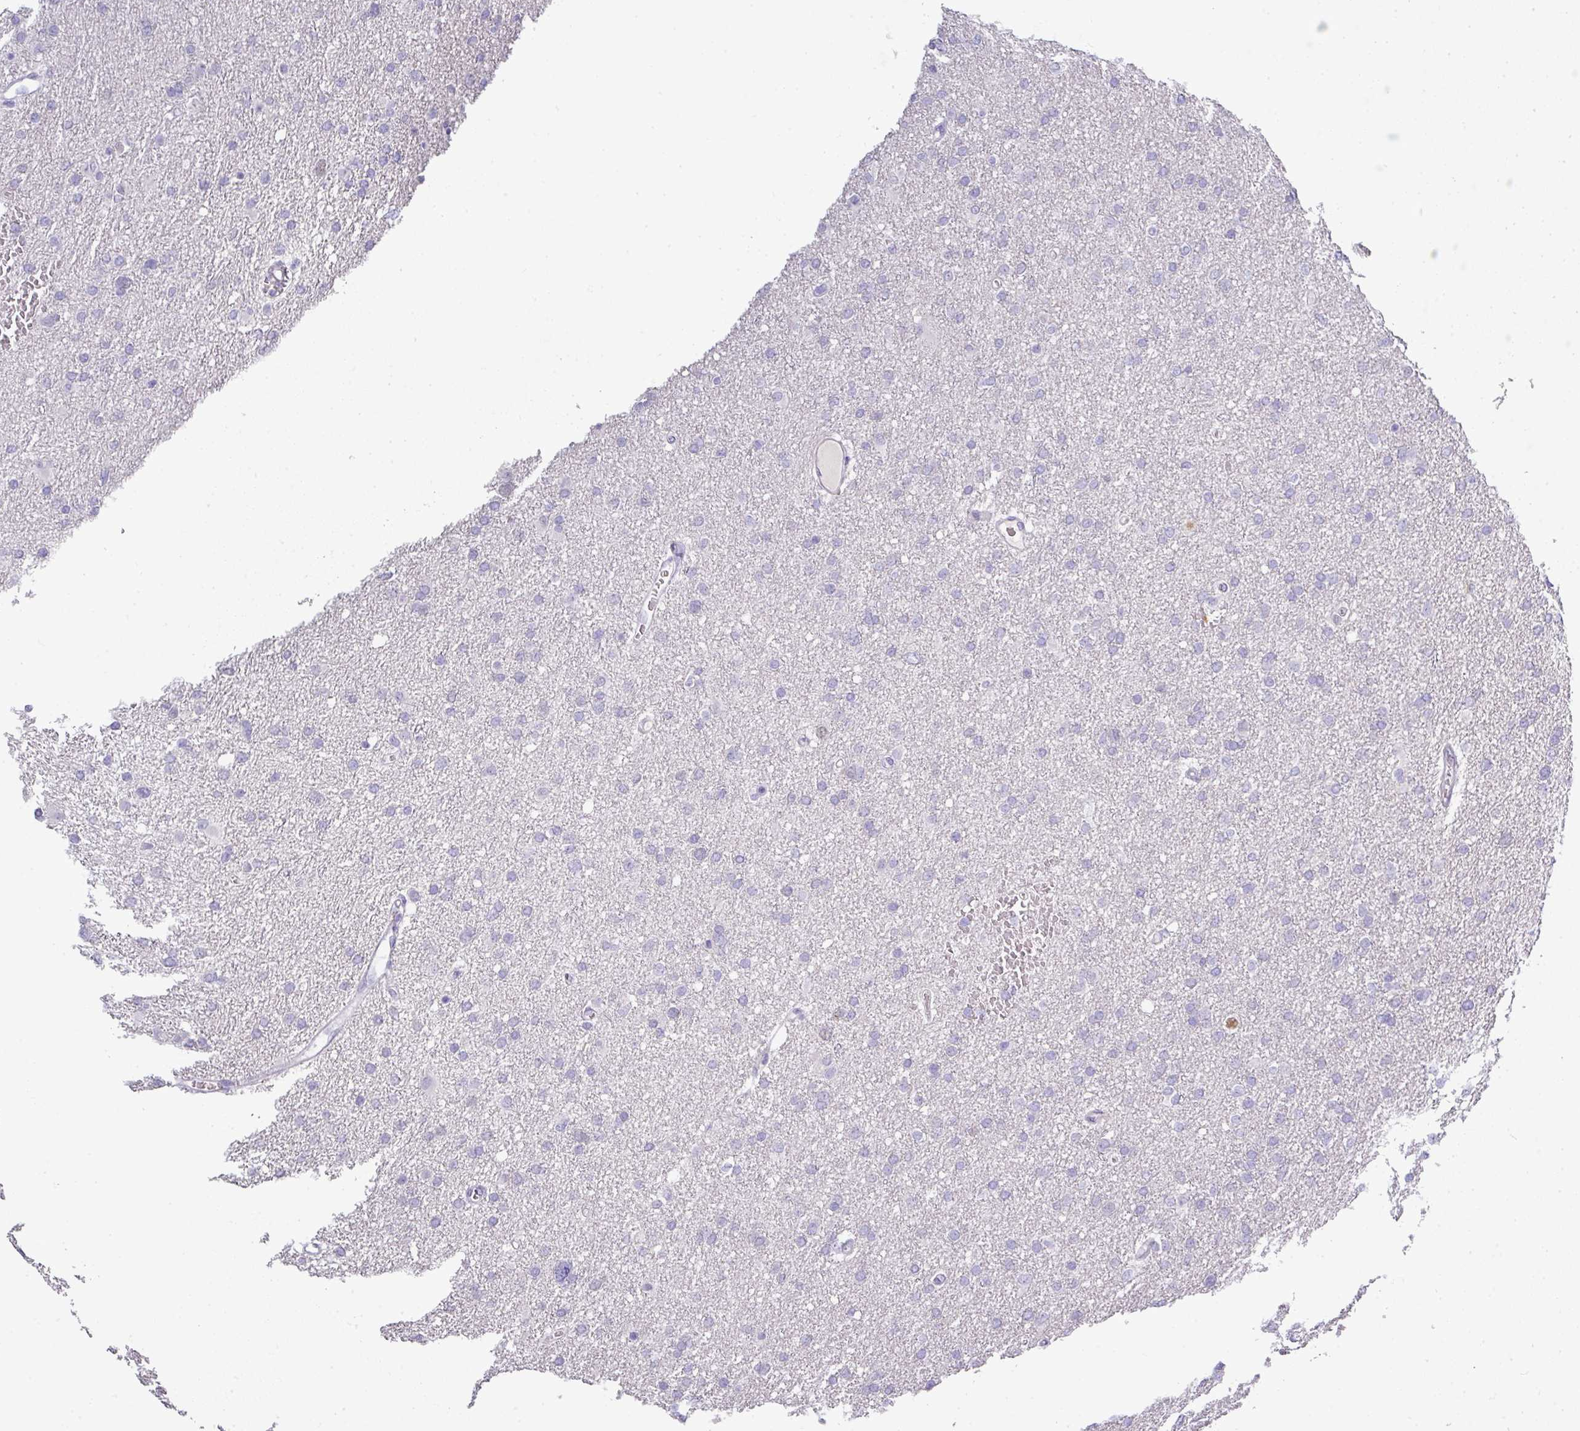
{"staining": {"intensity": "negative", "quantity": "none", "location": "none"}, "tissue": "glioma", "cell_type": "Tumor cells", "image_type": "cancer", "snomed": [{"axis": "morphology", "description": "Glioma, malignant, High grade"}, {"axis": "topography", "description": "Cerebral cortex"}], "caption": "IHC of malignant high-grade glioma shows no staining in tumor cells.", "gene": "BCL11A", "patient": {"sex": "female", "age": 36}}